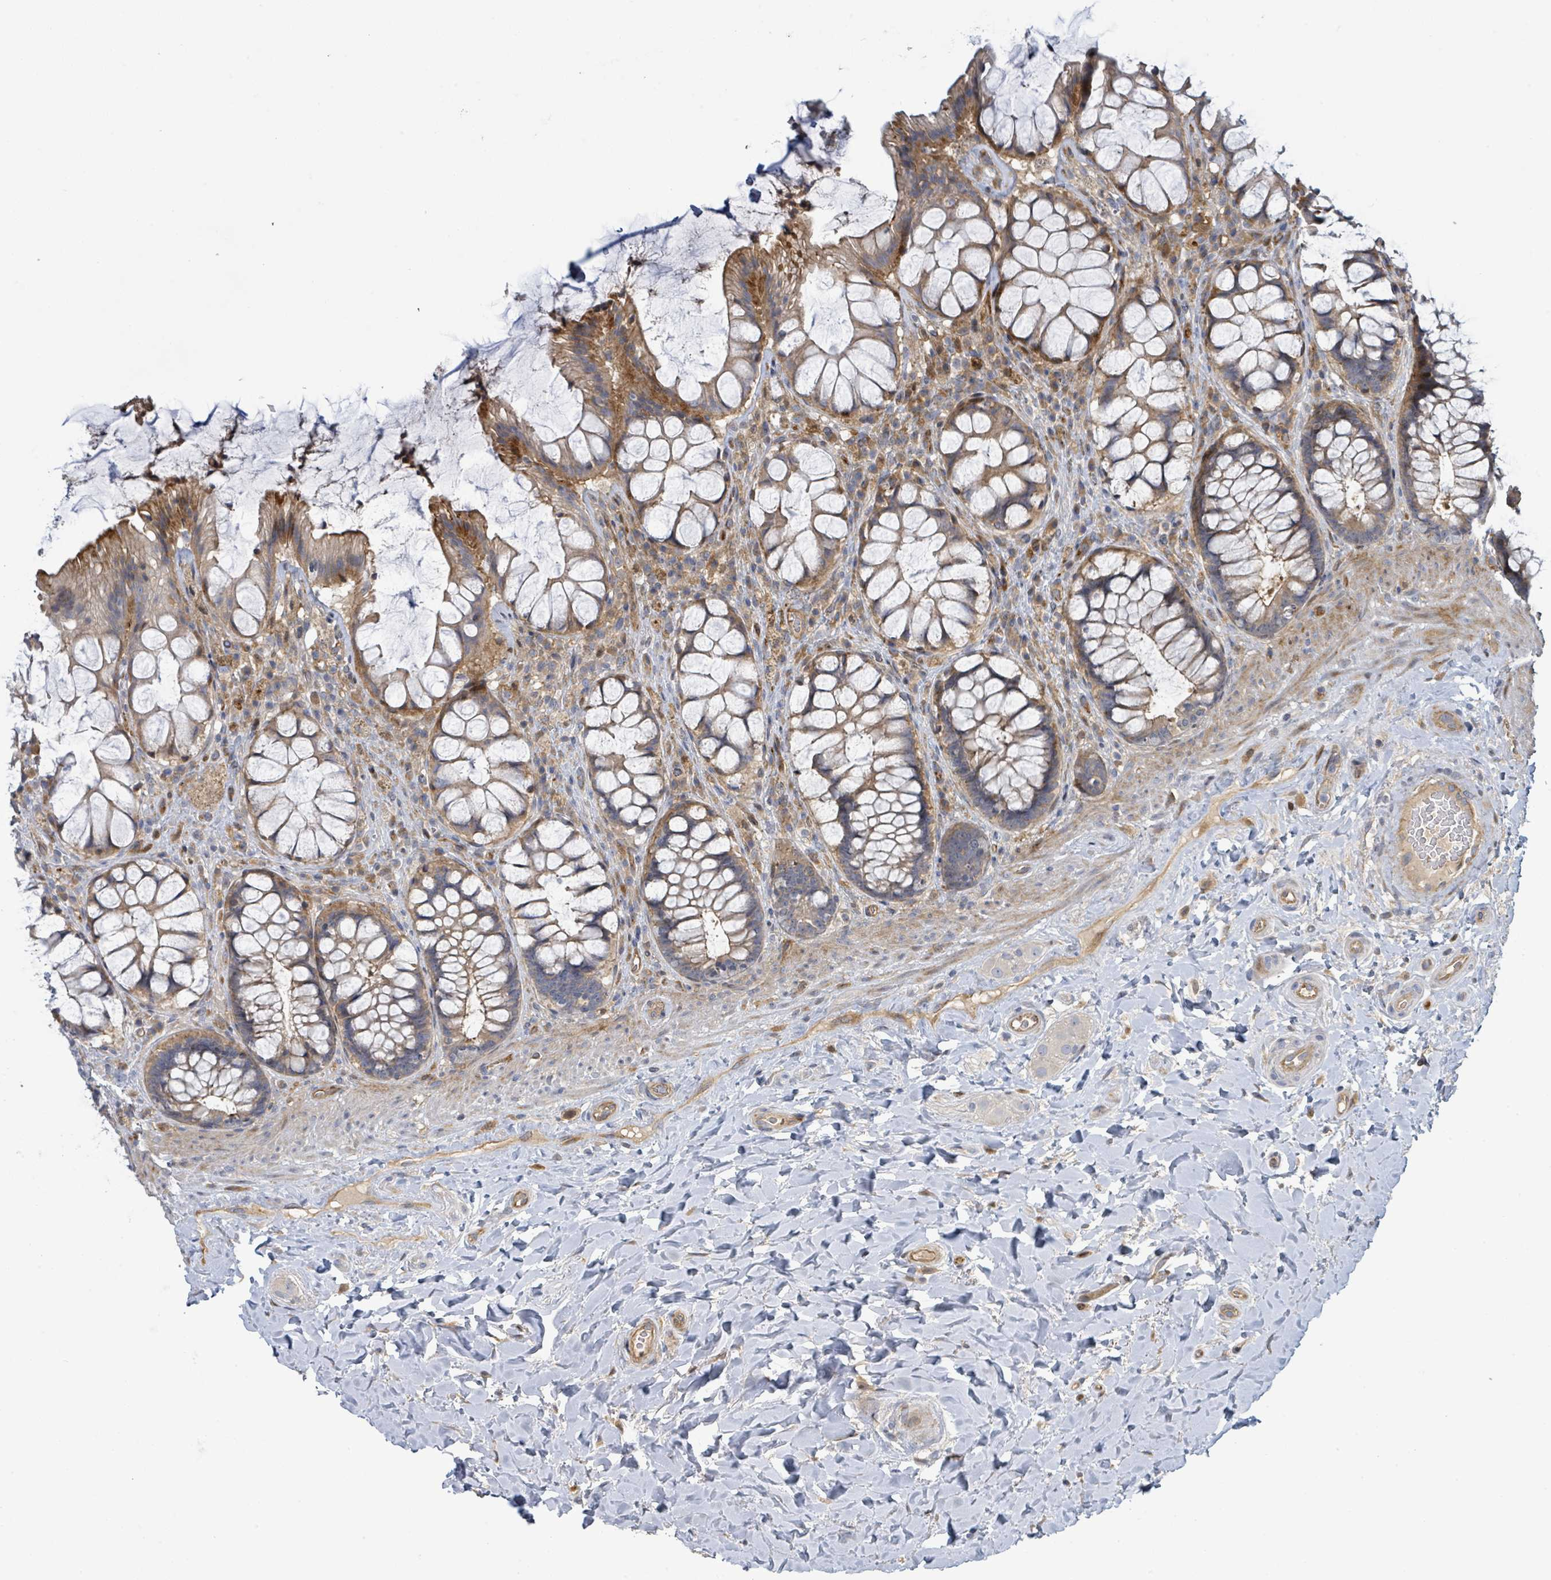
{"staining": {"intensity": "moderate", "quantity": "25%-75%", "location": "cytoplasmic/membranous"}, "tissue": "rectum", "cell_type": "Glandular cells", "image_type": "normal", "snomed": [{"axis": "morphology", "description": "Normal tissue, NOS"}, {"axis": "topography", "description": "Rectum"}], "caption": "About 25%-75% of glandular cells in benign human rectum demonstrate moderate cytoplasmic/membranous protein positivity as visualized by brown immunohistochemical staining.", "gene": "CFAP210", "patient": {"sex": "female", "age": 58}}